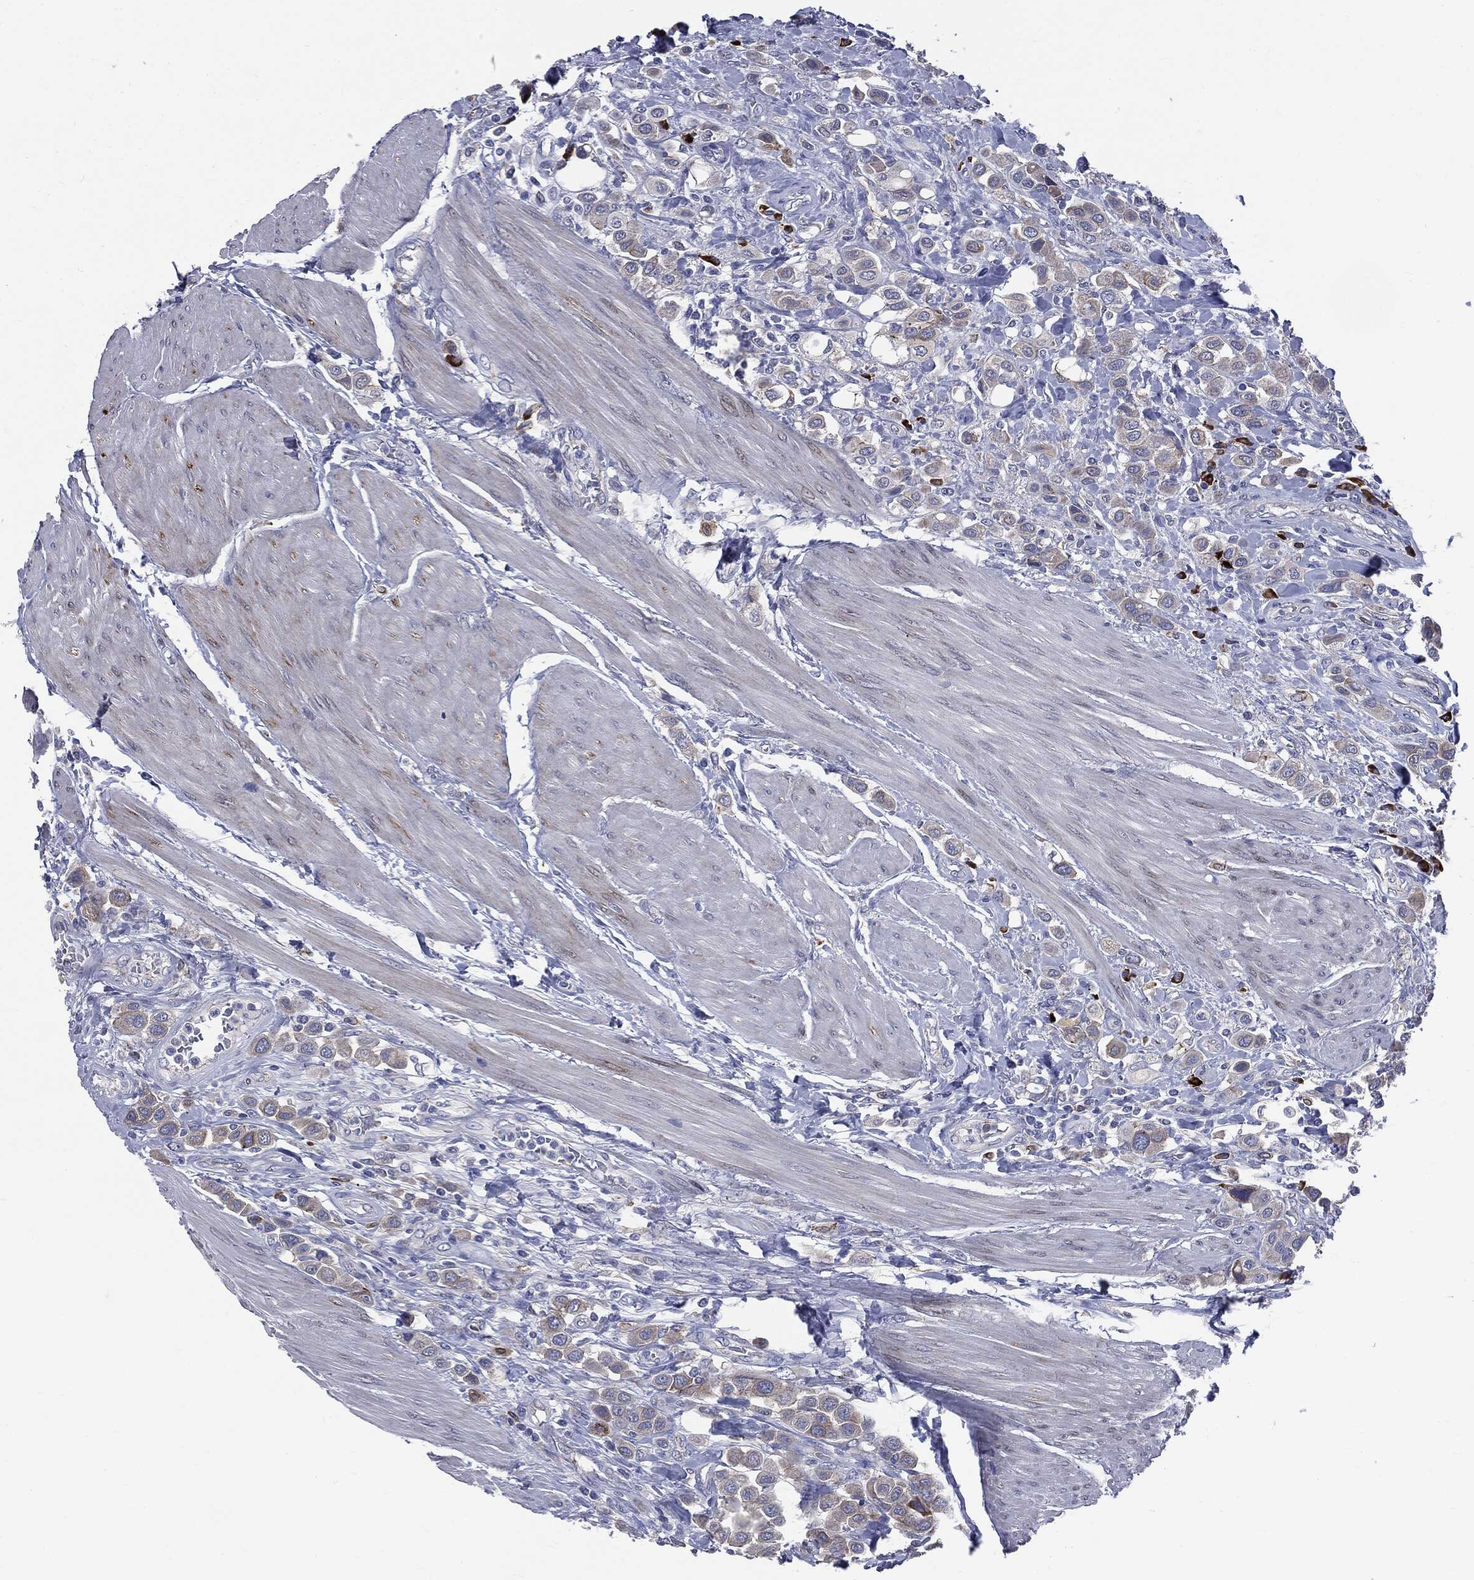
{"staining": {"intensity": "weak", "quantity": "25%-75%", "location": "cytoplasmic/membranous"}, "tissue": "urothelial cancer", "cell_type": "Tumor cells", "image_type": "cancer", "snomed": [{"axis": "morphology", "description": "Urothelial carcinoma, High grade"}, {"axis": "topography", "description": "Urinary bladder"}], "caption": "This histopathology image displays immunohistochemistry staining of human urothelial cancer, with low weak cytoplasmic/membranous staining in about 25%-75% of tumor cells.", "gene": "PTGS2", "patient": {"sex": "male", "age": 50}}